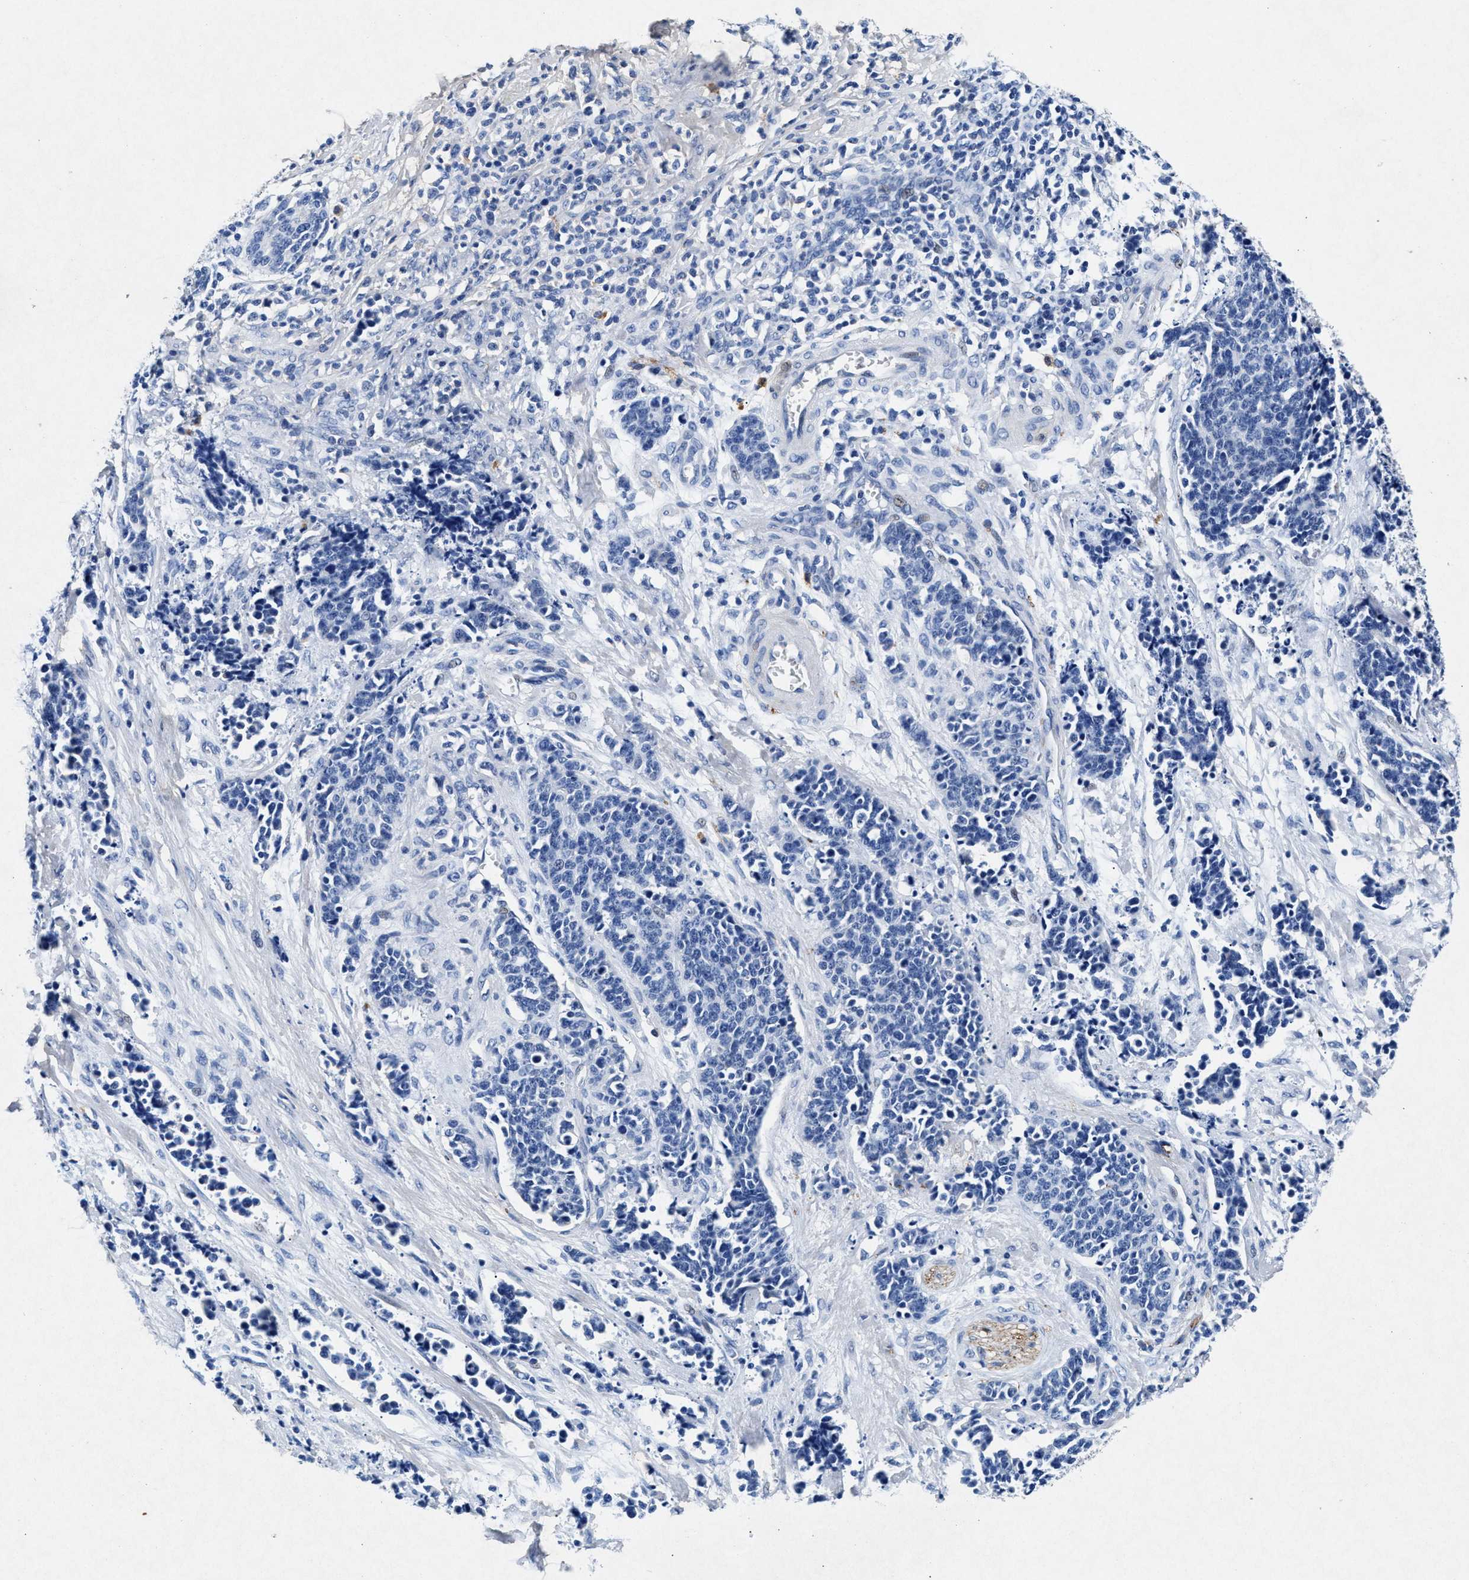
{"staining": {"intensity": "negative", "quantity": "none", "location": "none"}, "tissue": "cervical cancer", "cell_type": "Tumor cells", "image_type": "cancer", "snomed": [{"axis": "morphology", "description": "Squamous cell carcinoma, NOS"}, {"axis": "topography", "description": "Cervix"}], "caption": "The micrograph demonstrates no staining of tumor cells in cervical cancer (squamous cell carcinoma).", "gene": "MAP6", "patient": {"sex": "female", "age": 35}}